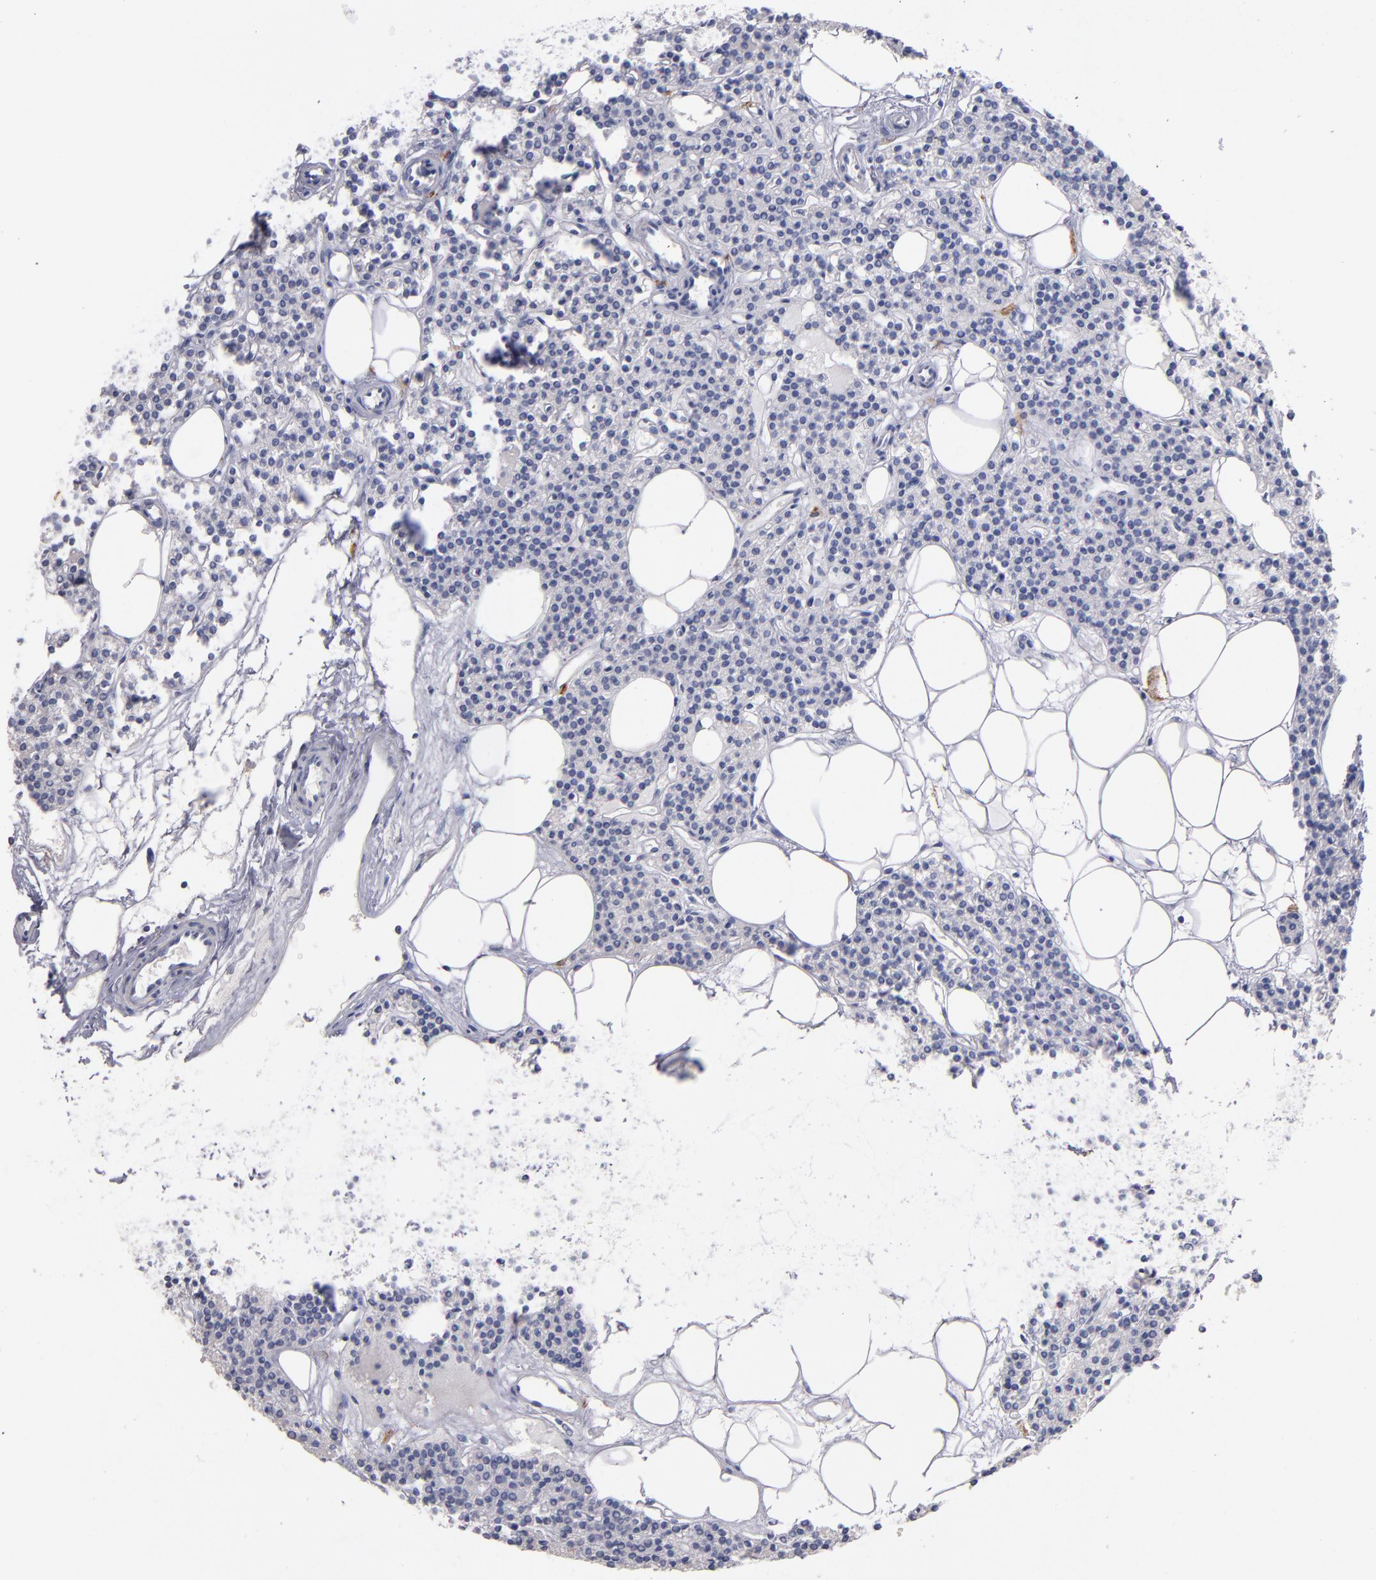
{"staining": {"intensity": "negative", "quantity": "none", "location": "none"}, "tissue": "parathyroid gland", "cell_type": "Glandular cells", "image_type": "normal", "snomed": [{"axis": "morphology", "description": "Normal tissue, NOS"}, {"axis": "topography", "description": "Parathyroid gland"}], "caption": "Micrograph shows no significant protein positivity in glandular cells of benign parathyroid gland.", "gene": "KIT", "patient": {"sex": "male", "age": 24}}